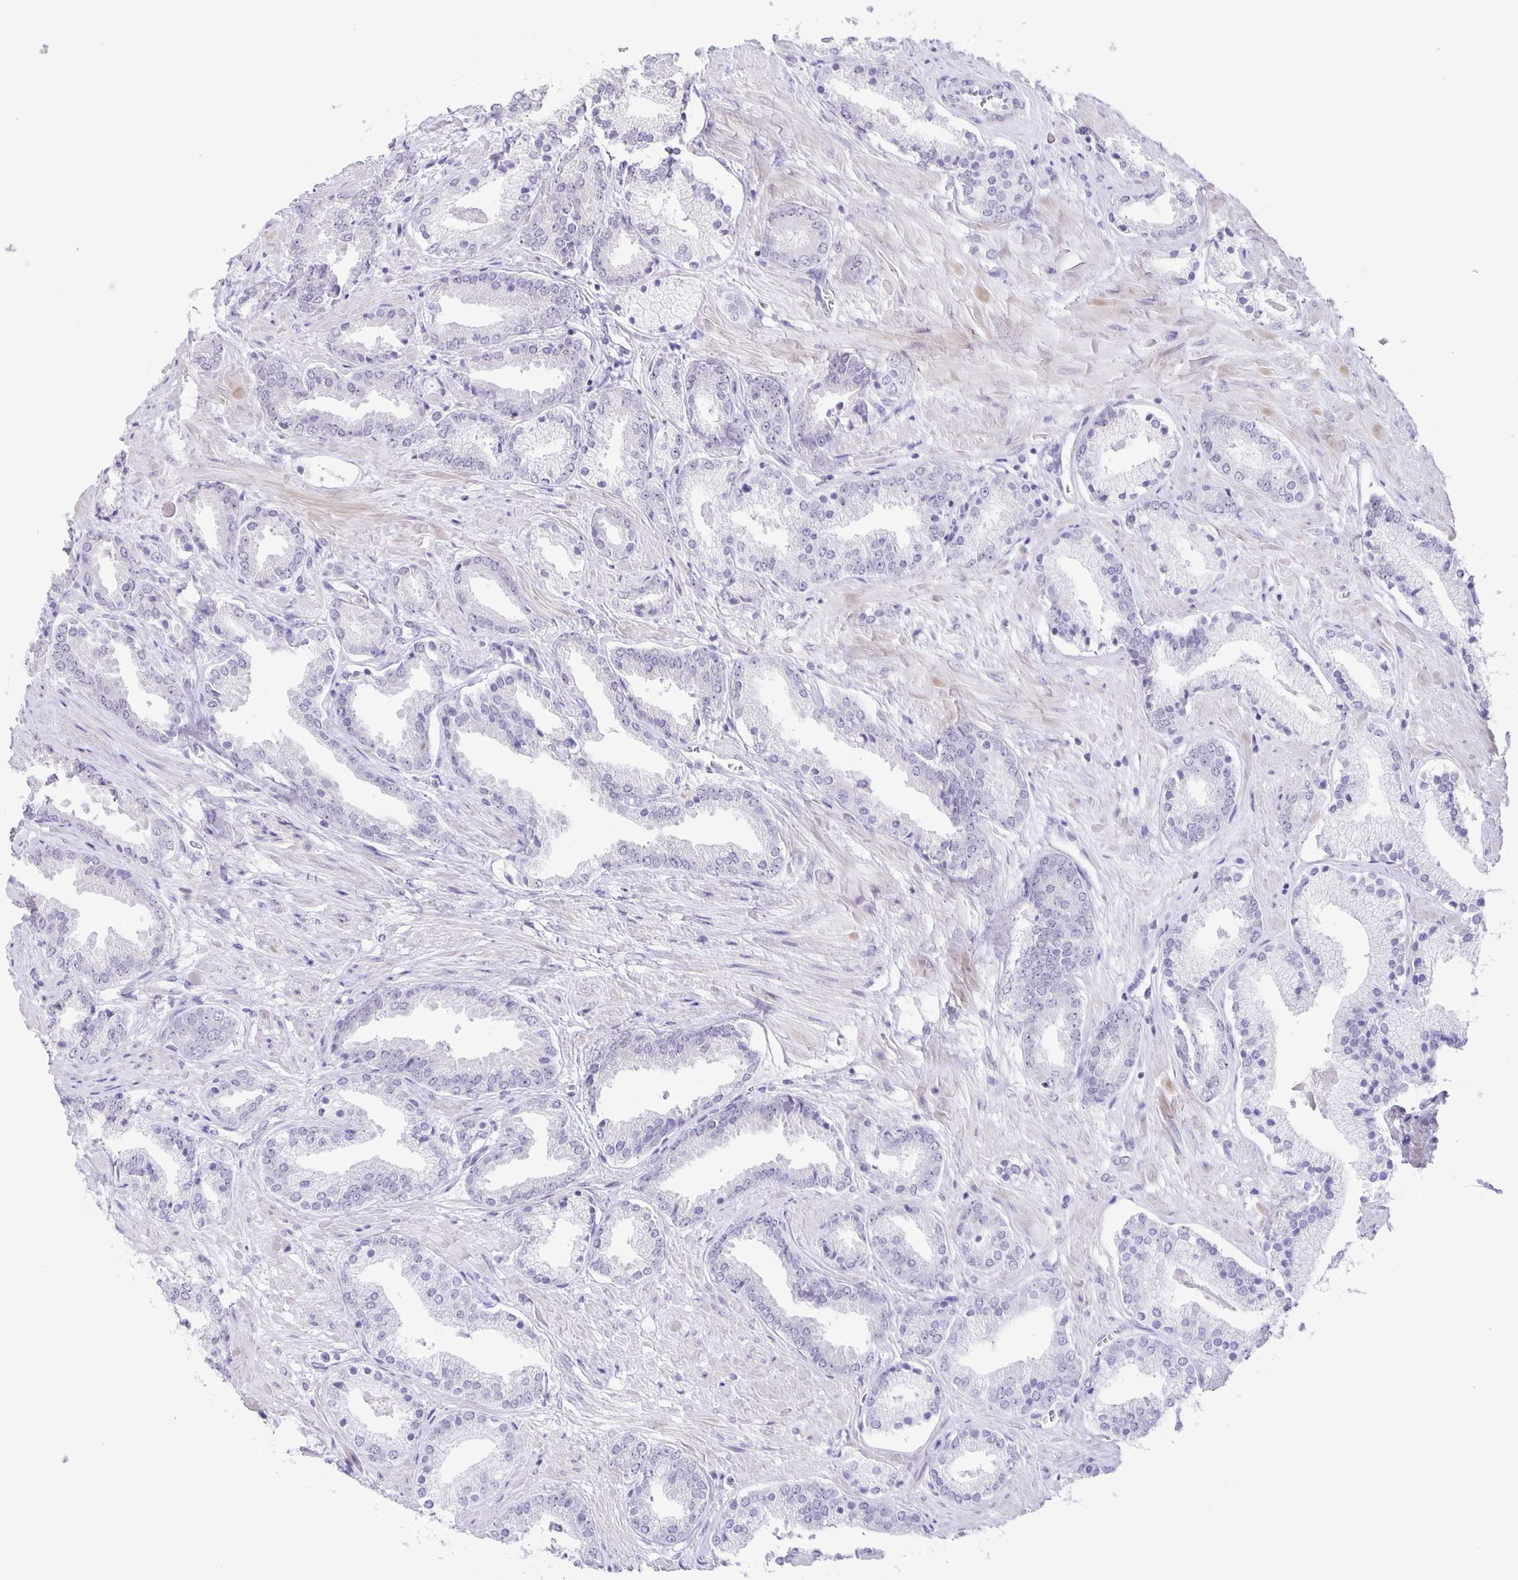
{"staining": {"intensity": "negative", "quantity": "none", "location": "none"}, "tissue": "prostate cancer", "cell_type": "Tumor cells", "image_type": "cancer", "snomed": [{"axis": "morphology", "description": "Adenocarcinoma, High grade"}, {"axis": "topography", "description": "Prostate"}], "caption": "Human prostate cancer (adenocarcinoma (high-grade)) stained for a protein using IHC exhibits no staining in tumor cells.", "gene": "PHRF1", "patient": {"sex": "male", "age": 56}}